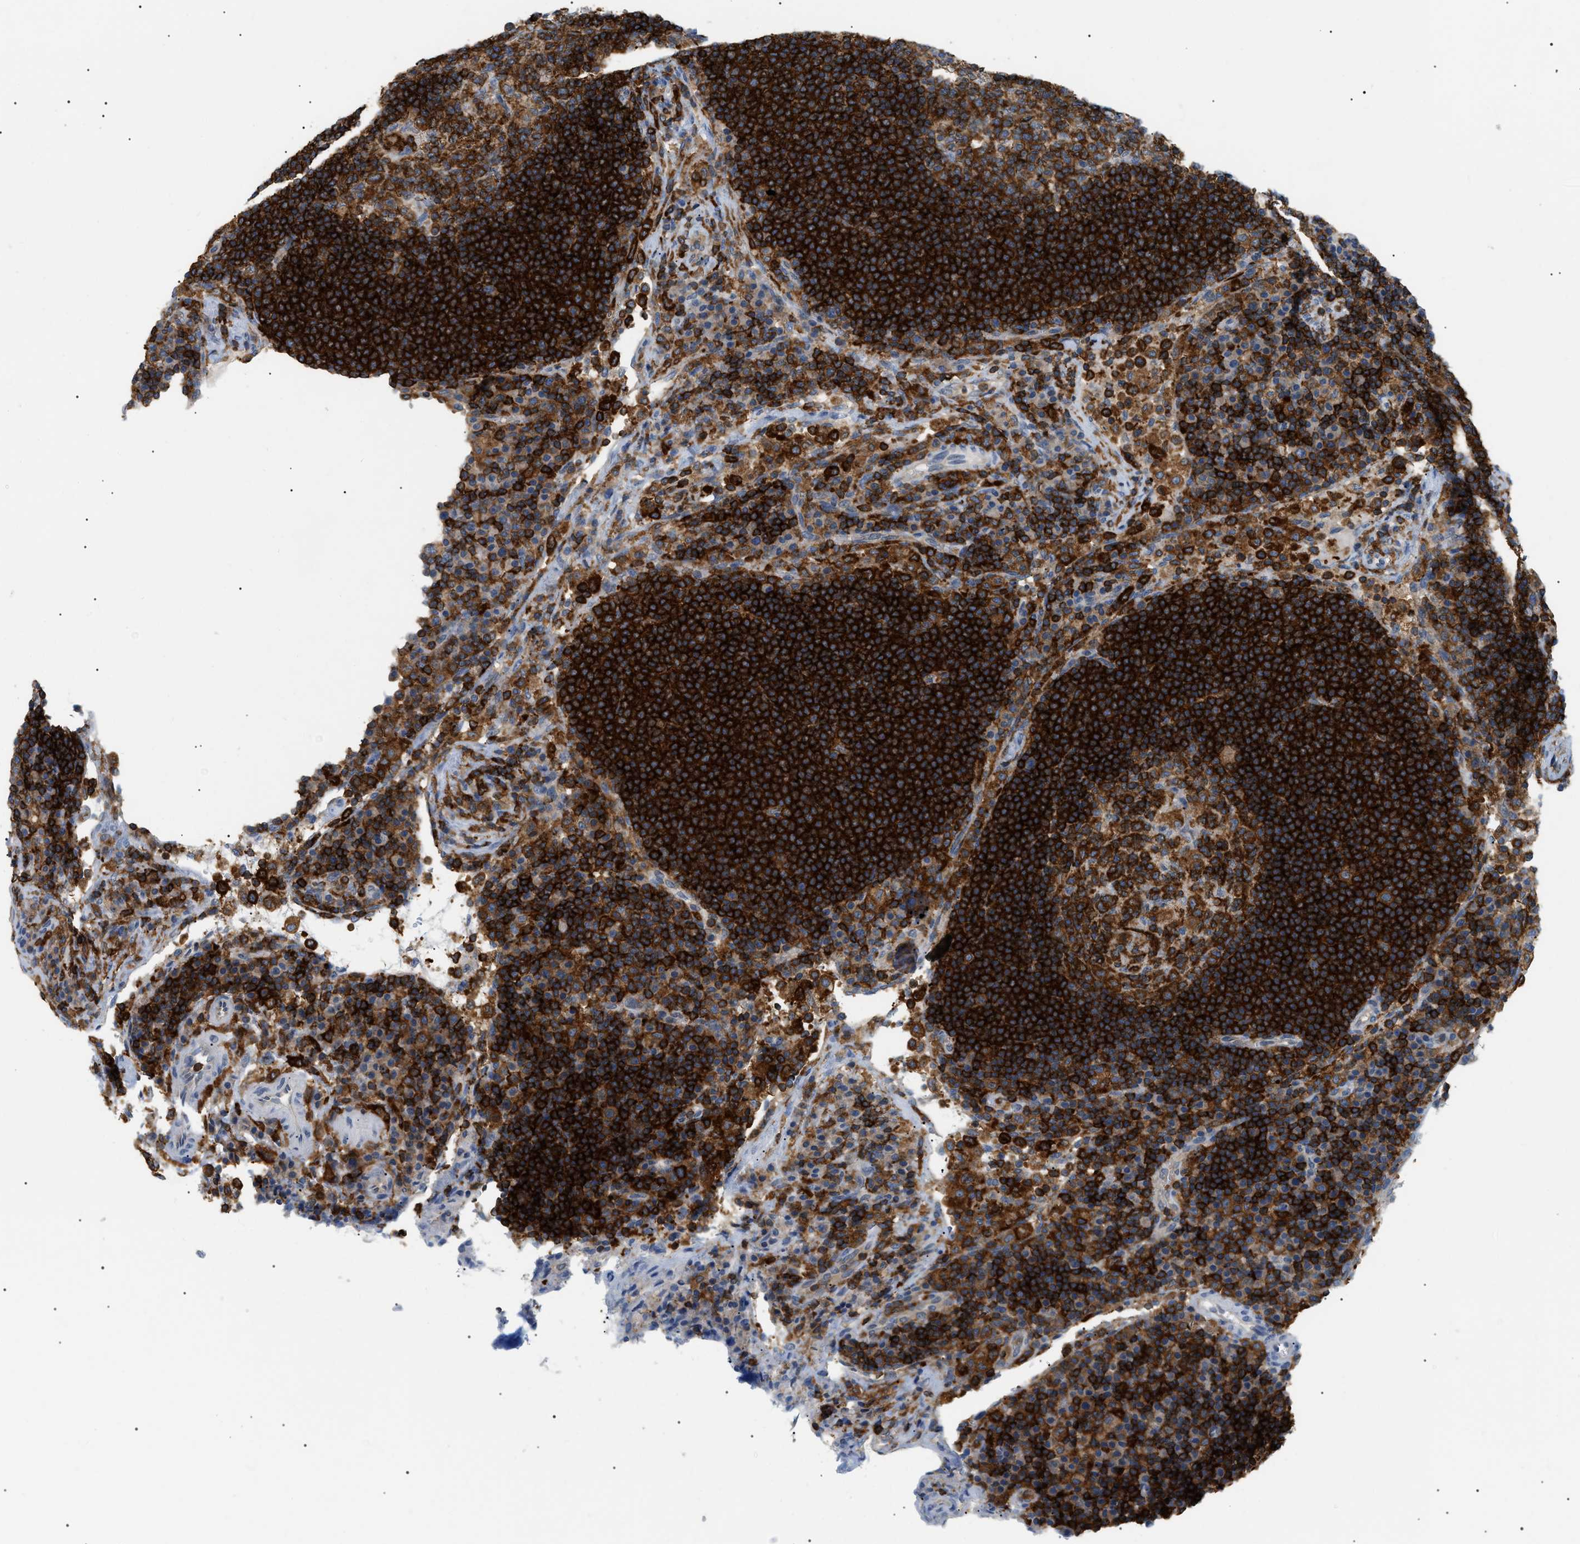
{"staining": {"intensity": "strong", "quantity": ">75%", "location": "cytoplasmic/membranous"}, "tissue": "lymph node", "cell_type": "Germinal center cells", "image_type": "normal", "snomed": [{"axis": "morphology", "description": "Normal tissue, NOS"}, {"axis": "topography", "description": "Lymph node"}], "caption": "This micrograph reveals IHC staining of benign human lymph node, with high strong cytoplasmic/membranous staining in approximately >75% of germinal center cells.", "gene": "INPP5D", "patient": {"sex": "female", "age": 53}}